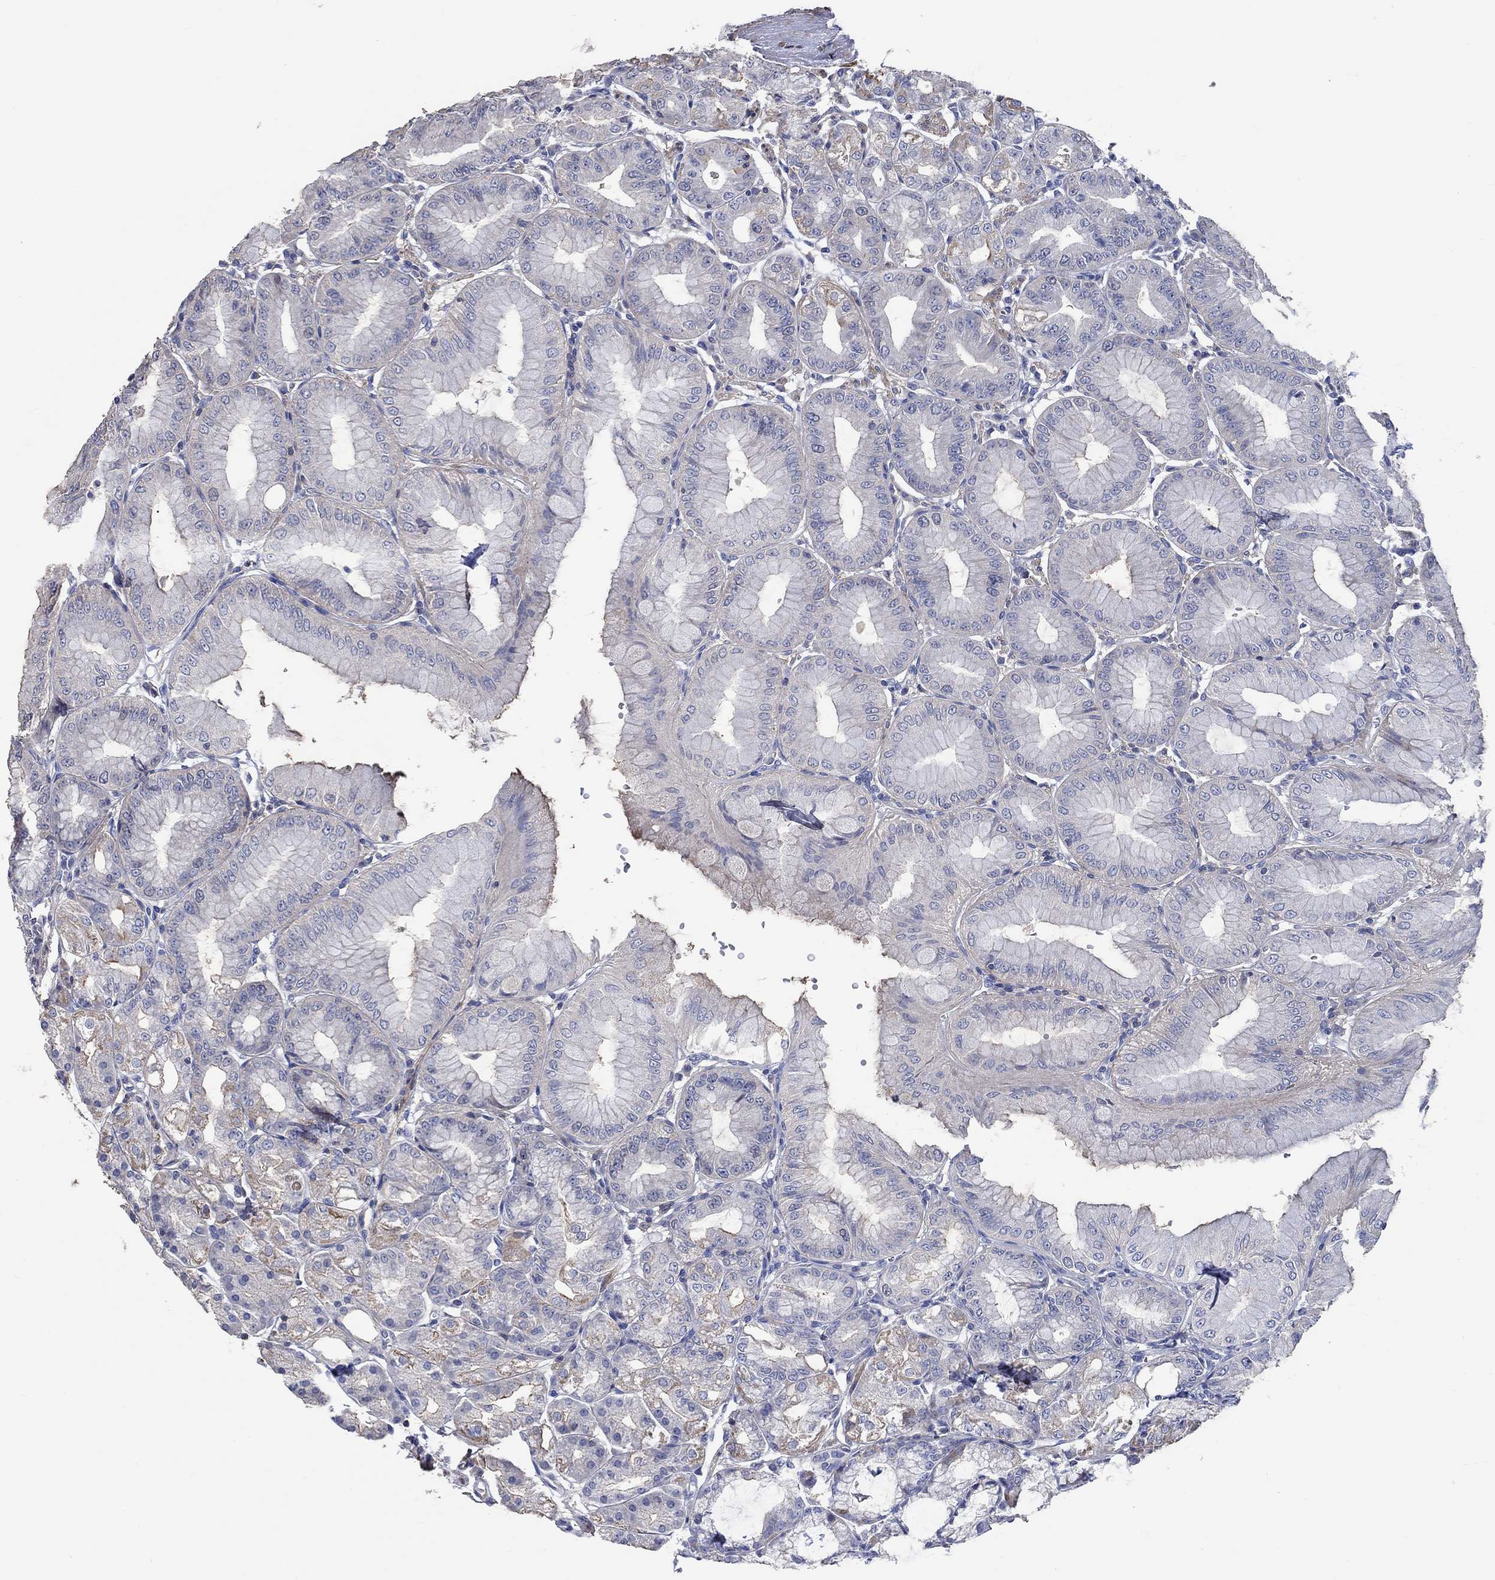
{"staining": {"intensity": "moderate", "quantity": "<25%", "location": "cytoplasmic/membranous"}, "tissue": "stomach", "cell_type": "Glandular cells", "image_type": "normal", "snomed": [{"axis": "morphology", "description": "Normal tissue, NOS"}, {"axis": "topography", "description": "Stomach"}], "caption": "Protein positivity by immunohistochemistry exhibits moderate cytoplasmic/membranous positivity in approximately <25% of glandular cells in normal stomach. (DAB IHC, brown staining for protein, blue staining for nuclei).", "gene": "TNFAIP8L3", "patient": {"sex": "male", "age": 71}}